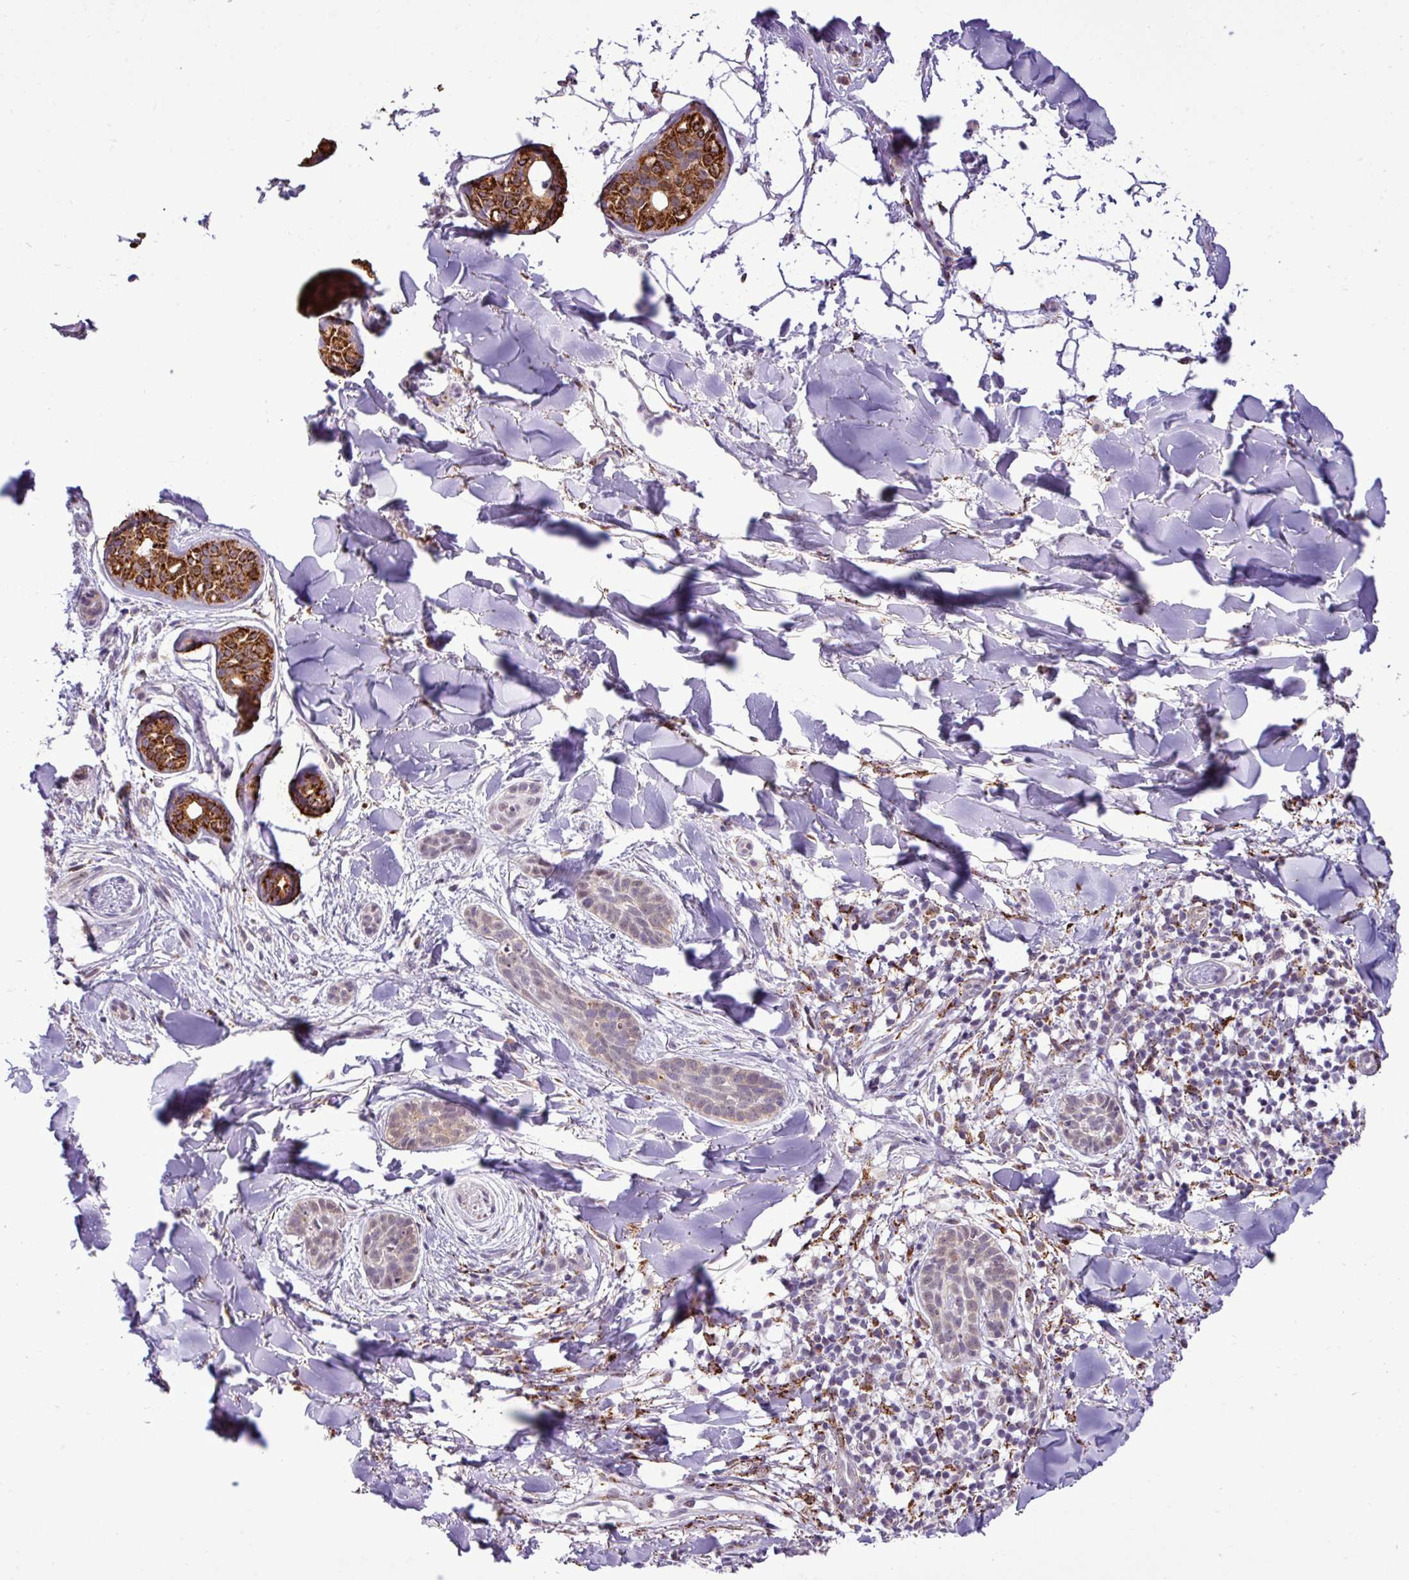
{"staining": {"intensity": "weak", "quantity": "<25%", "location": "cytoplasmic/membranous"}, "tissue": "skin cancer", "cell_type": "Tumor cells", "image_type": "cancer", "snomed": [{"axis": "morphology", "description": "Basal cell carcinoma"}, {"axis": "topography", "description": "Skin"}], "caption": "A high-resolution histopathology image shows immunohistochemistry (IHC) staining of skin cancer, which displays no significant staining in tumor cells.", "gene": "SGPP1", "patient": {"sex": "male", "age": 52}}